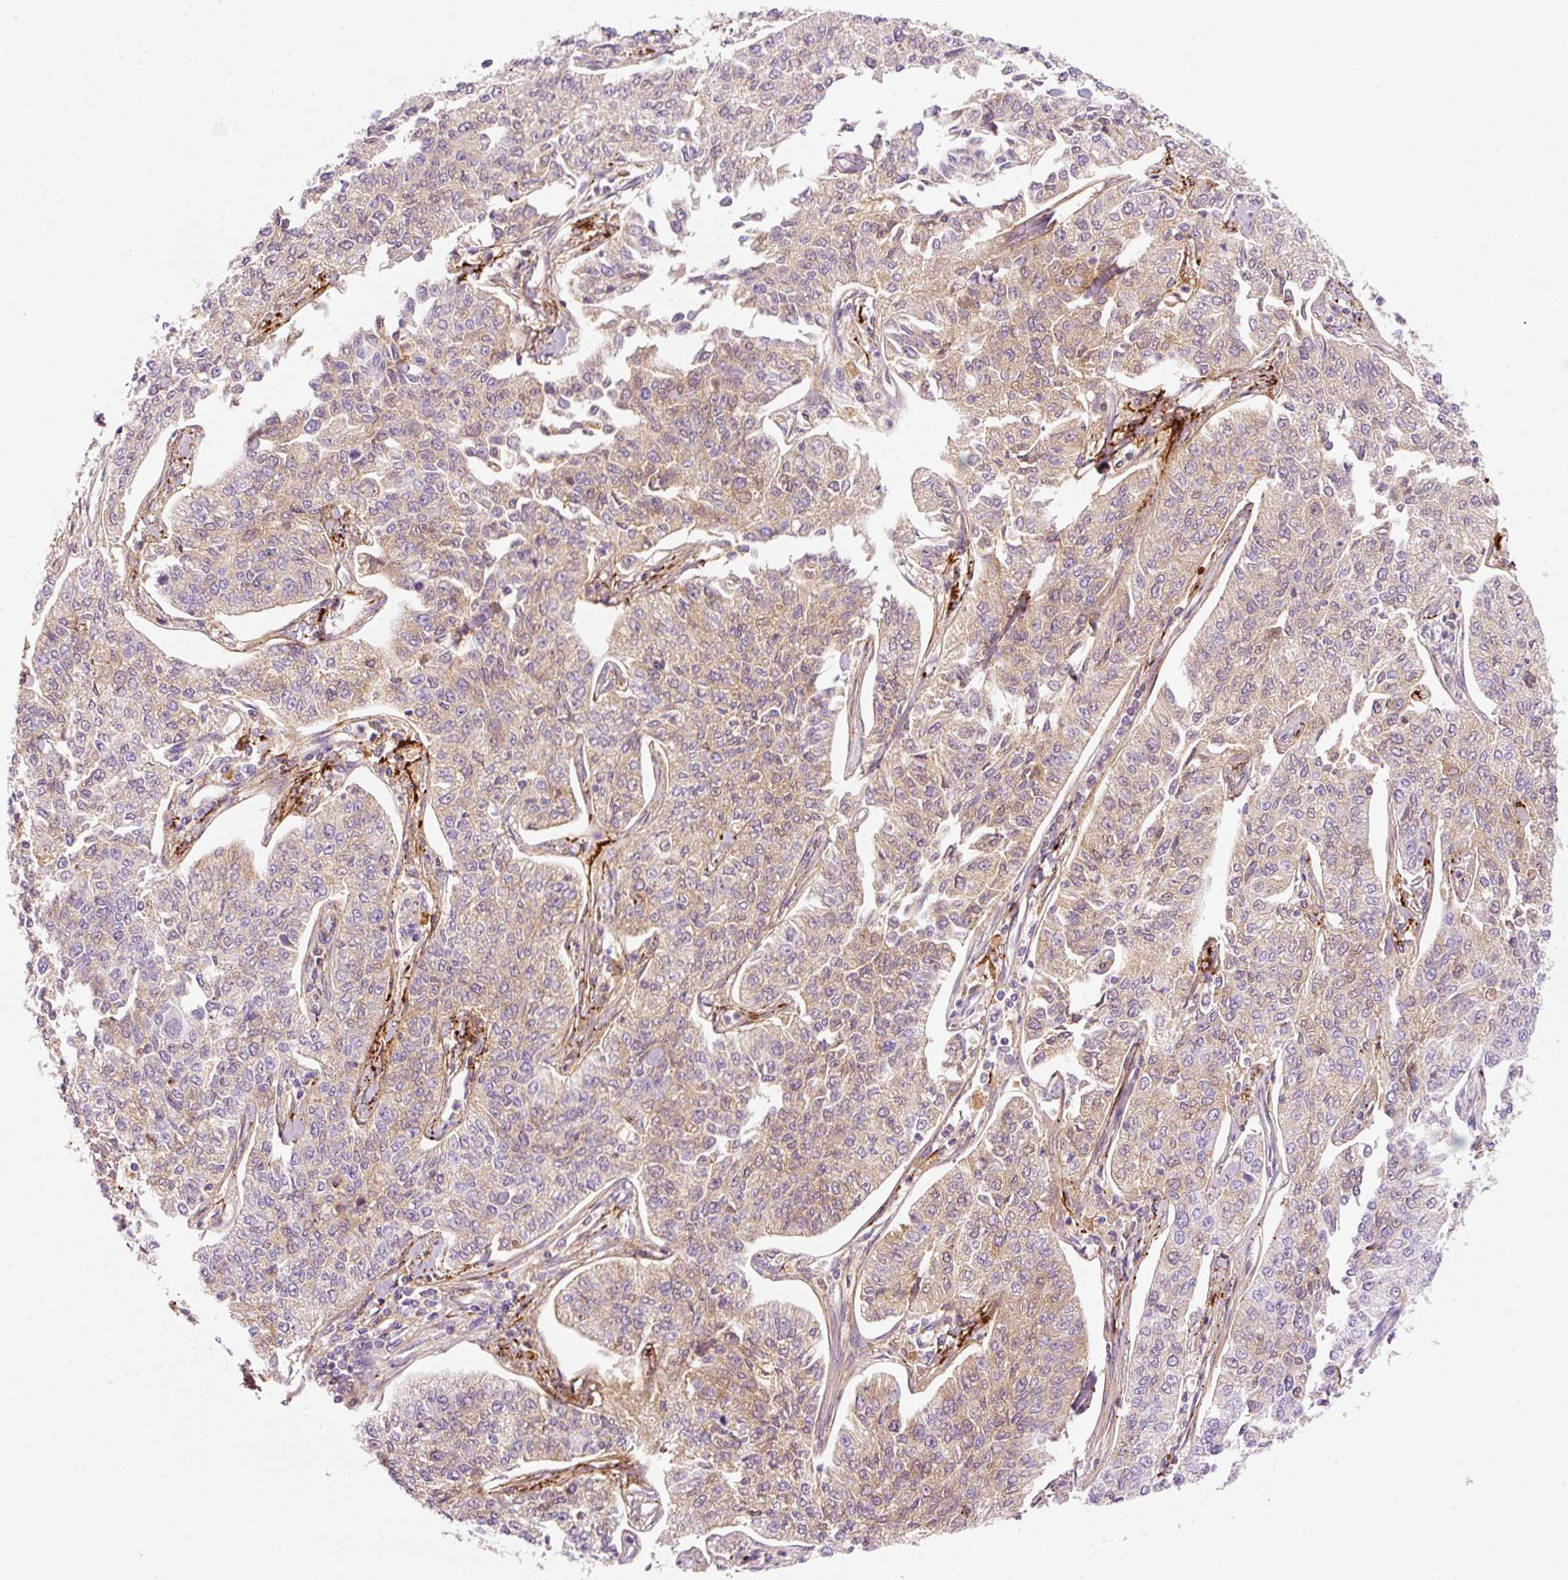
{"staining": {"intensity": "moderate", "quantity": "25%-75%", "location": "cytoplasmic/membranous"}, "tissue": "cervical cancer", "cell_type": "Tumor cells", "image_type": "cancer", "snomed": [{"axis": "morphology", "description": "Squamous cell carcinoma, NOS"}, {"axis": "topography", "description": "Cervix"}], "caption": "The photomicrograph shows immunohistochemical staining of cervical cancer. There is moderate cytoplasmic/membranous expression is appreciated in about 25%-75% of tumor cells. The staining is performed using DAB brown chromogen to label protein expression. The nuclei are counter-stained blue using hematoxylin.", "gene": "MFAP4", "patient": {"sex": "female", "age": 35}}